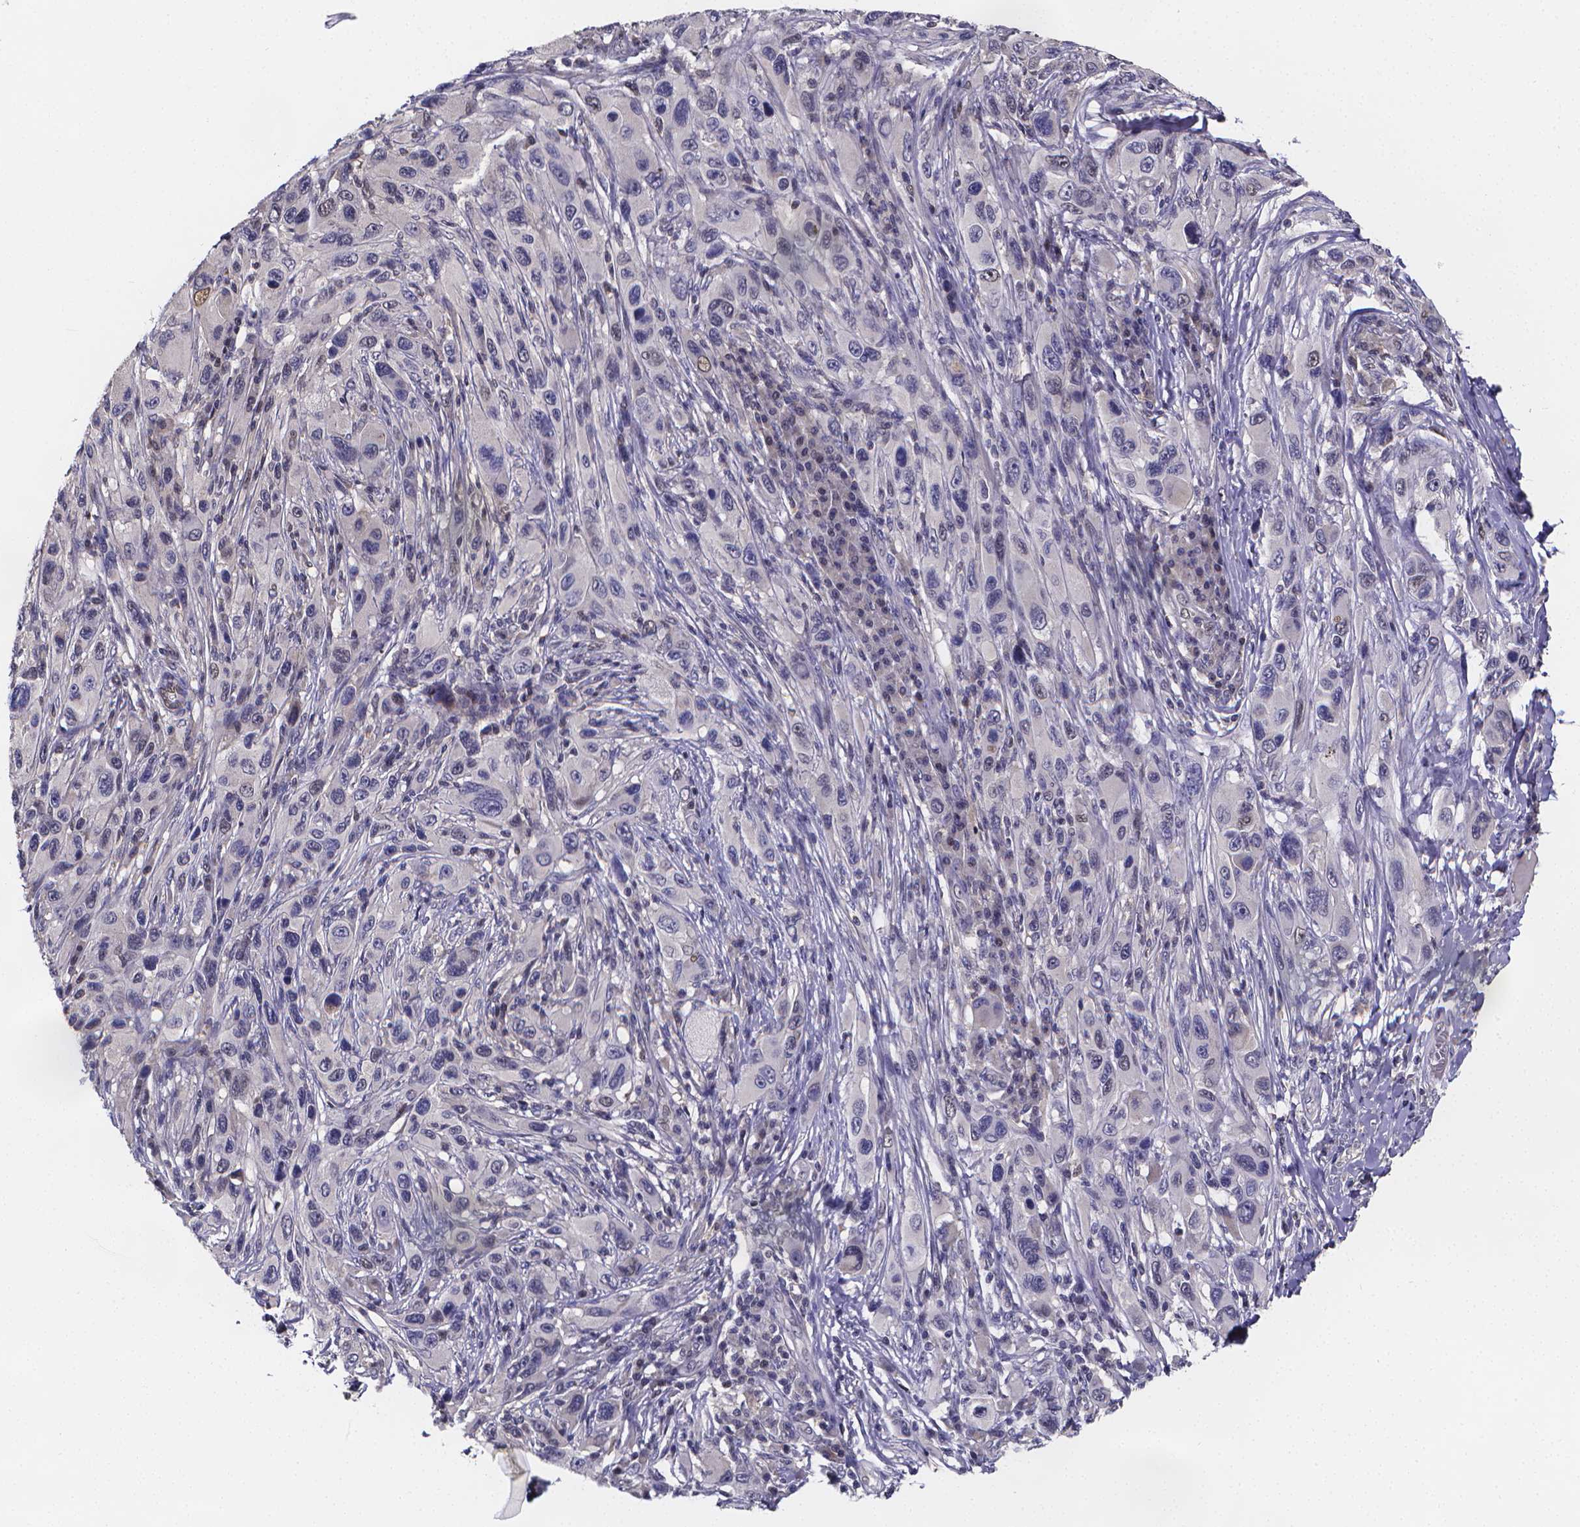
{"staining": {"intensity": "negative", "quantity": "none", "location": "none"}, "tissue": "melanoma", "cell_type": "Tumor cells", "image_type": "cancer", "snomed": [{"axis": "morphology", "description": "Malignant melanoma, NOS"}, {"axis": "topography", "description": "Skin"}], "caption": "The image shows no significant staining in tumor cells of melanoma.", "gene": "PAH", "patient": {"sex": "male", "age": 53}}